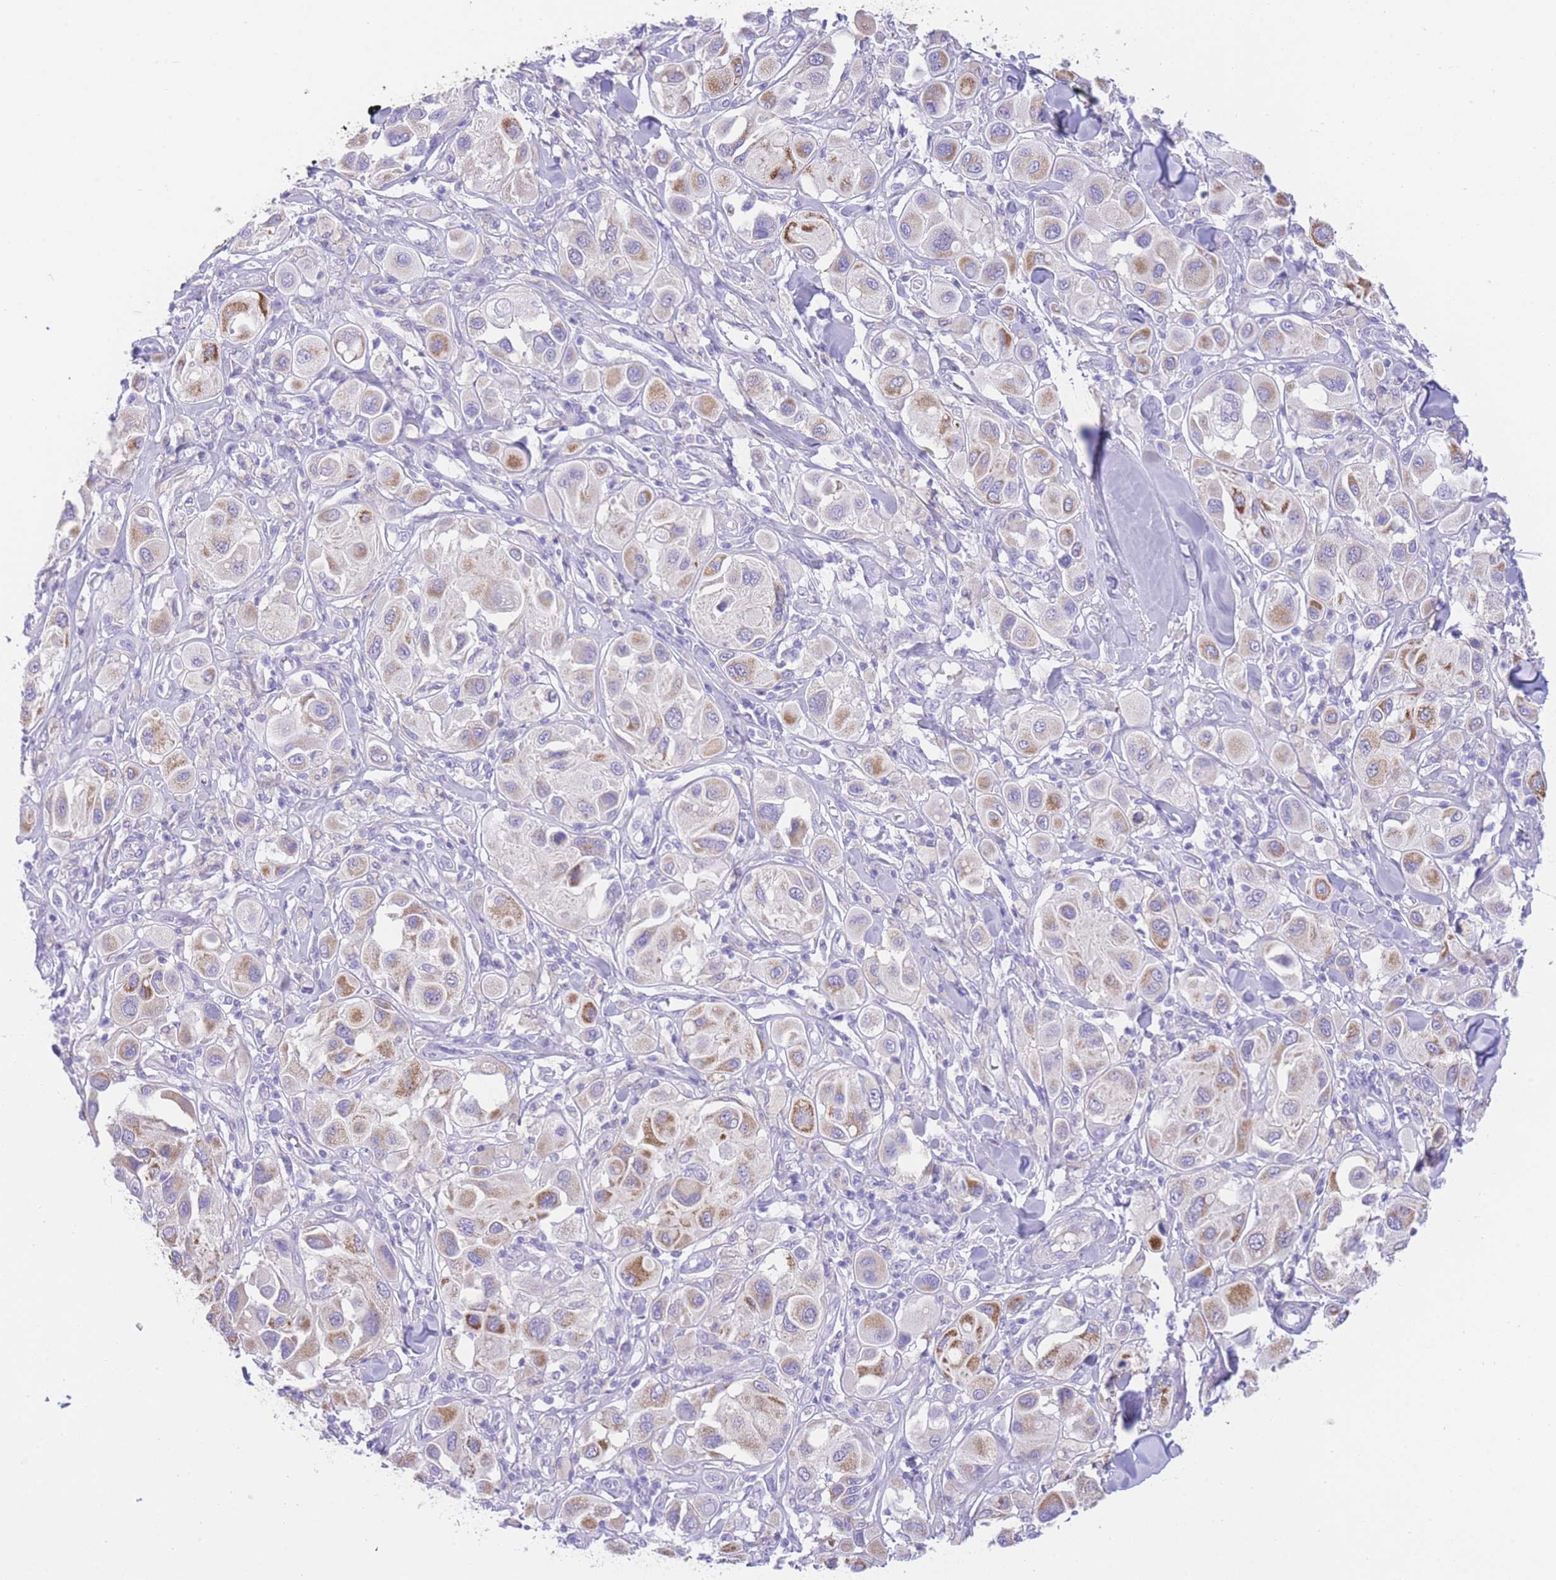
{"staining": {"intensity": "moderate", "quantity": "25%-75%", "location": "cytoplasmic/membranous"}, "tissue": "melanoma", "cell_type": "Tumor cells", "image_type": "cancer", "snomed": [{"axis": "morphology", "description": "Malignant melanoma, Metastatic site"}, {"axis": "topography", "description": "Skin"}], "caption": "Melanoma stained with DAB (3,3'-diaminobenzidine) IHC shows medium levels of moderate cytoplasmic/membranous positivity in approximately 25%-75% of tumor cells. Using DAB (brown) and hematoxylin (blue) stains, captured at high magnification using brightfield microscopy.", "gene": "ACSM4", "patient": {"sex": "male", "age": 41}}